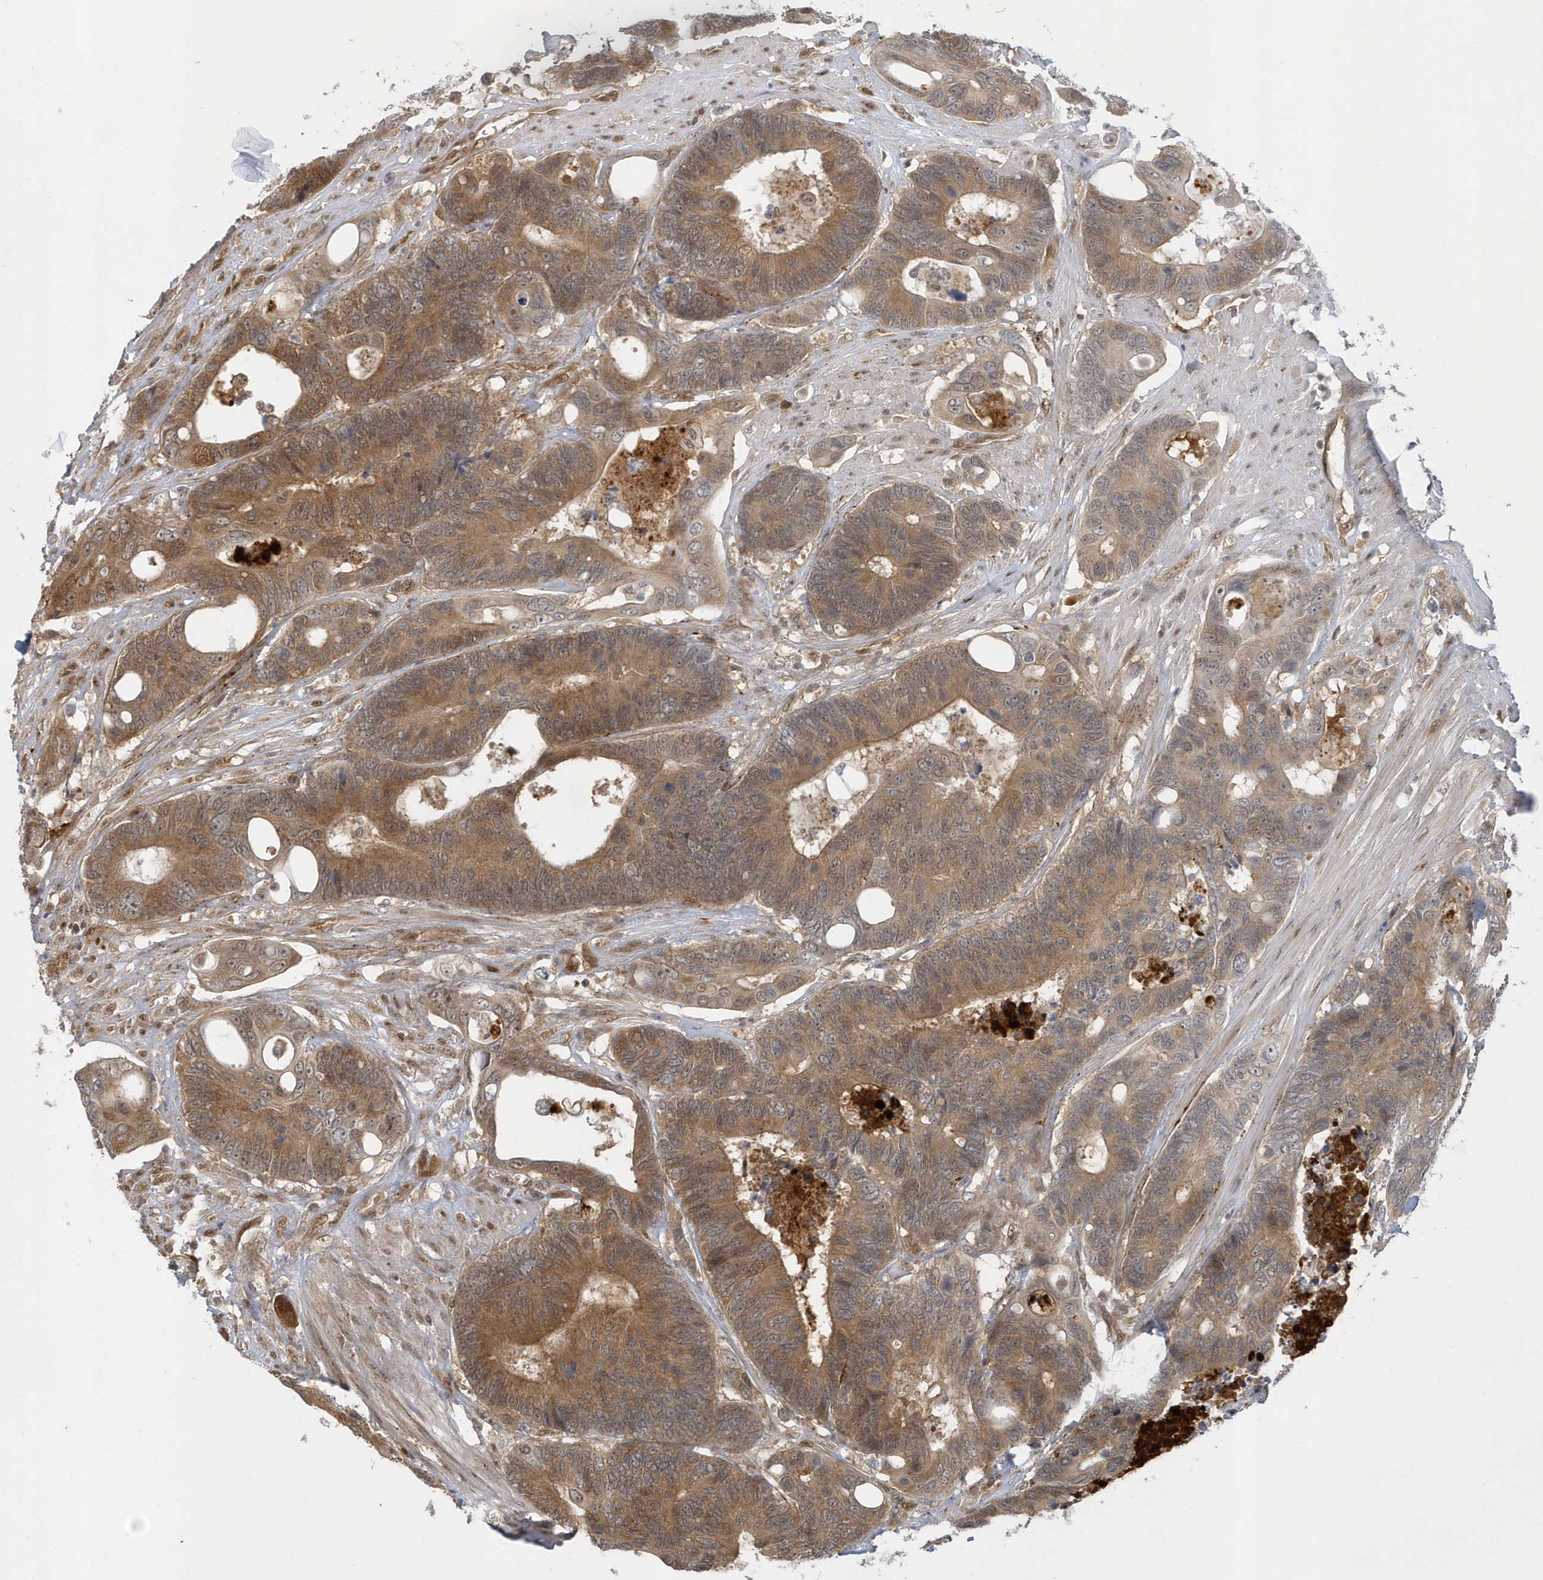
{"staining": {"intensity": "moderate", "quantity": ">75%", "location": "cytoplasmic/membranous"}, "tissue": "colorectal cancer", "cell_type": "Tumor cells", "image_type": "cancer", "snomed": [{"axis": "morphology", "description": "Adenocarcinoma, NOS"}, {"axis": "topography", "description": "Rectum"}], "caption": "Human adenocarcinoma (colorectal) stained with a protein marker displays moderate staining in tumor cells.", "gene": "ATG4A", "patient": {"sex": "male", "age": 55}}